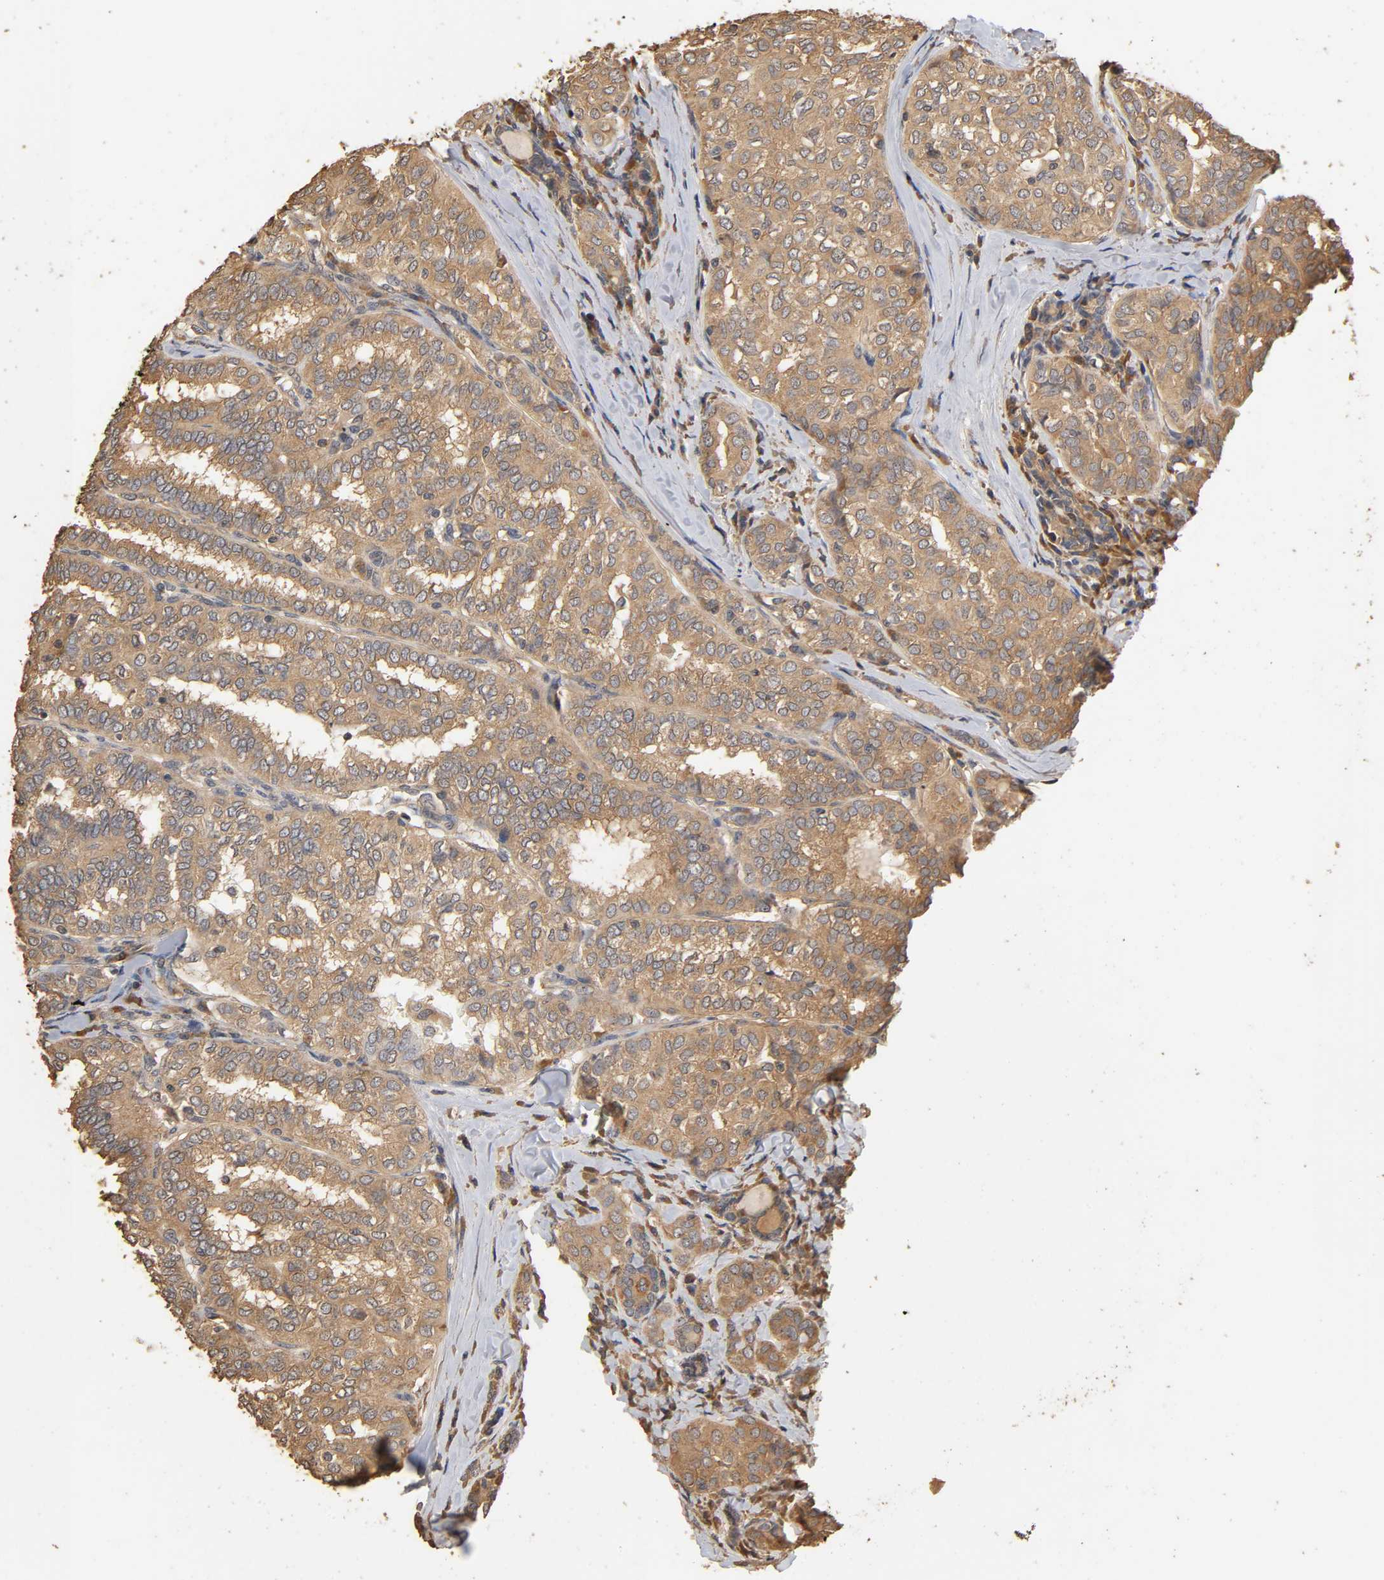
{"staining": {"intensity": "moderate", "quantity": ">75%", "location": "cytoplasmic/membranous"}, "tissue": "thyroid cancer", "cell_type": "Tumor cells", "image_type": "cancer", "snomed": [{"axis": "morphology", "description": "Papillary adenocarcinoma, NOS"}, {"axis": "topography", "description": "Thyroid gland"}], "caption": "Protein analysis of papillary adenocarcinoma (thyroid) tissue displays moderate cytoplasmic/membranous expression in approximately >75% of tumor cells. The staining was performed using DAB (3,3'-diaminobenzidine), with brown indicating positive protein expression. Nuclei are stained blue with hematoxylin.", "gene": "ARHGEF7", "patient": {"sex": "female", "age": 30}}